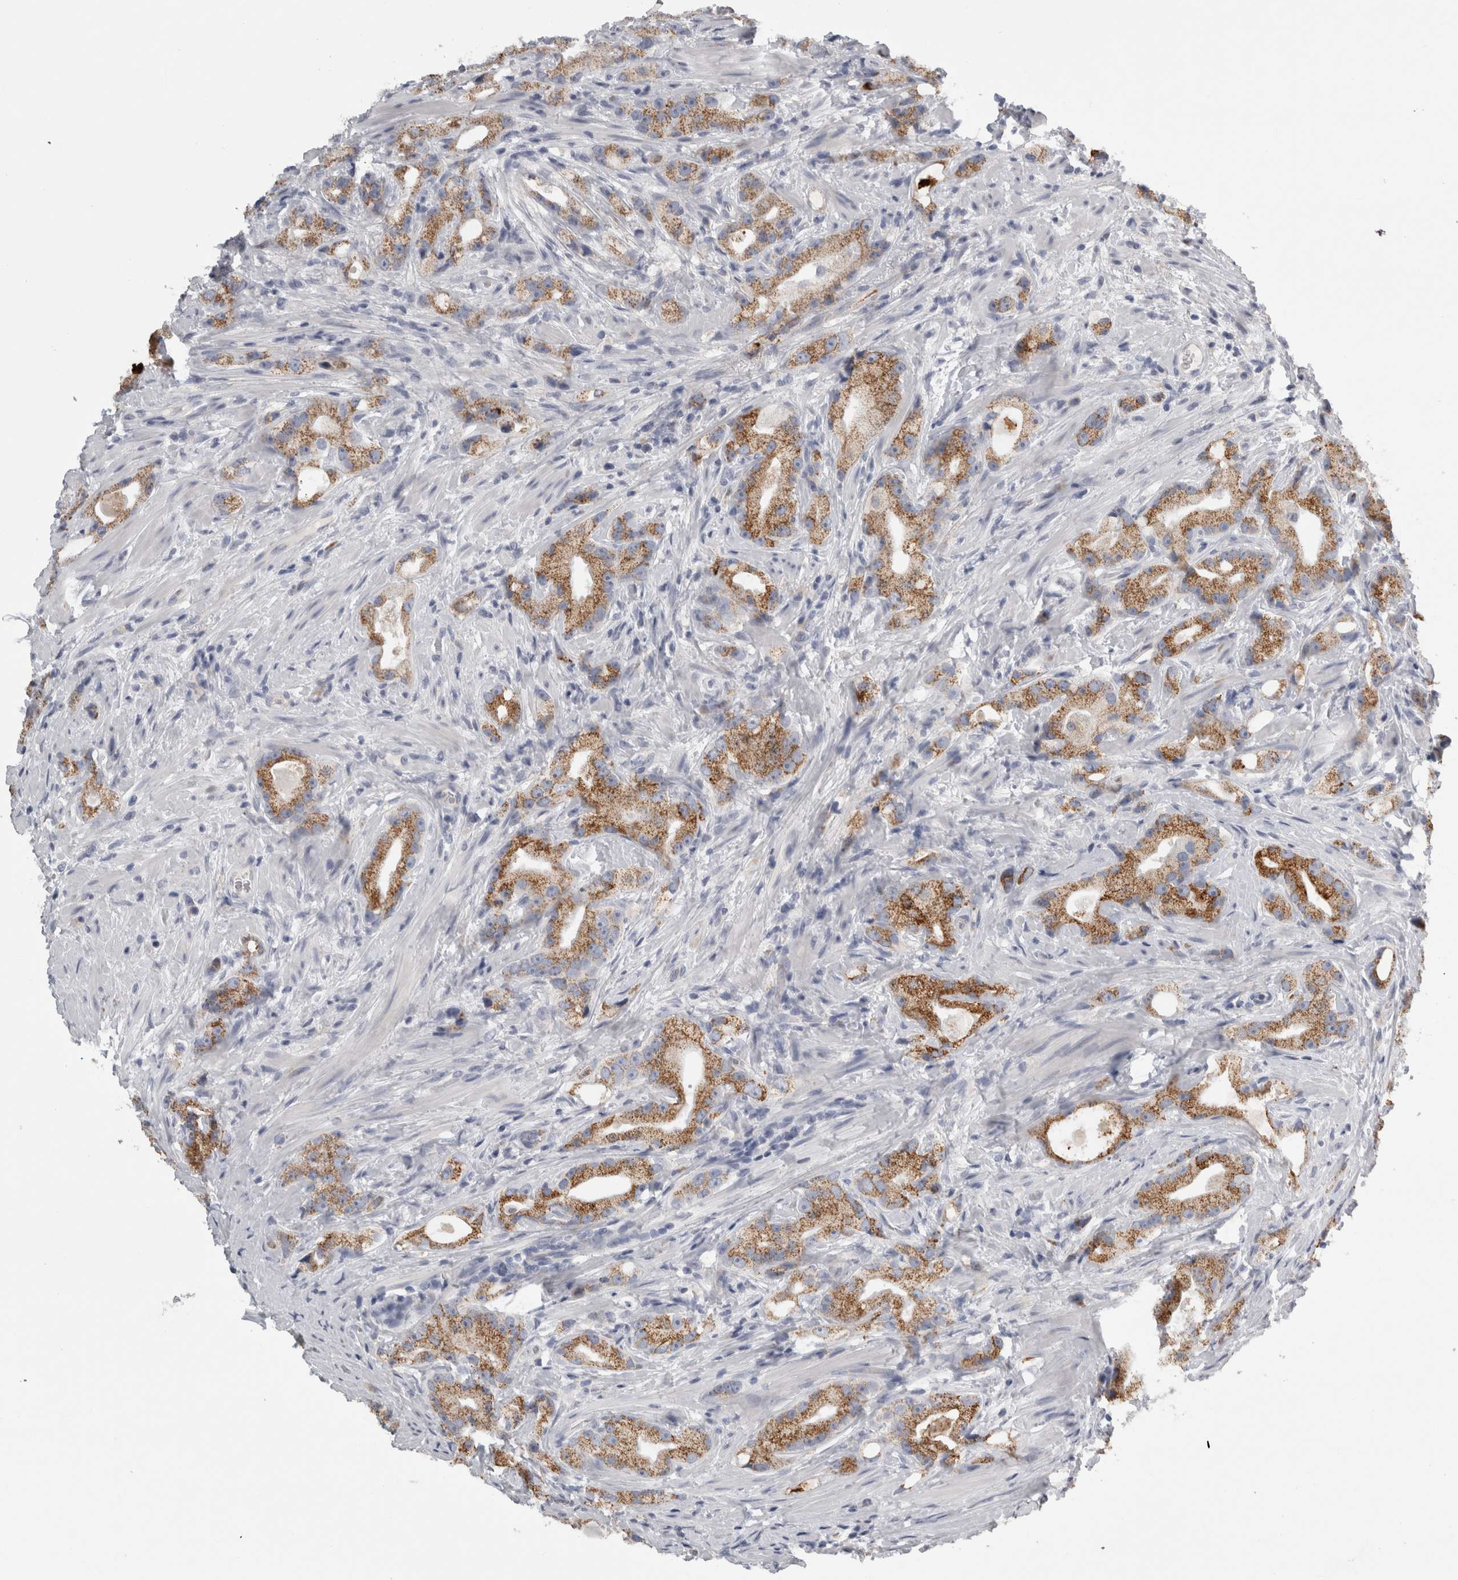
{"staining": {"intensity": "moderate", "quantity": ">75%", "location": "cytoplasmic/membranous"}, "tissue": "prostate cancer", "cell_type": "Tumor cells", "image_type": "cancer", "snomed": [{"axis": "morphology", "description": "Adenocarcinoma, High grade"}, {"axis": "topography", "description": "Prostate"}], "caption": "IHC of prostate cancer demonstrates medium levels of moderate cytoplasmic/membranous expression in approximately >75% of tumor cells. (DAB IHC with brightfield microscopy, high magnification).", "gene": "TCAP", "patient": {"sex": "male", "age": 63}}